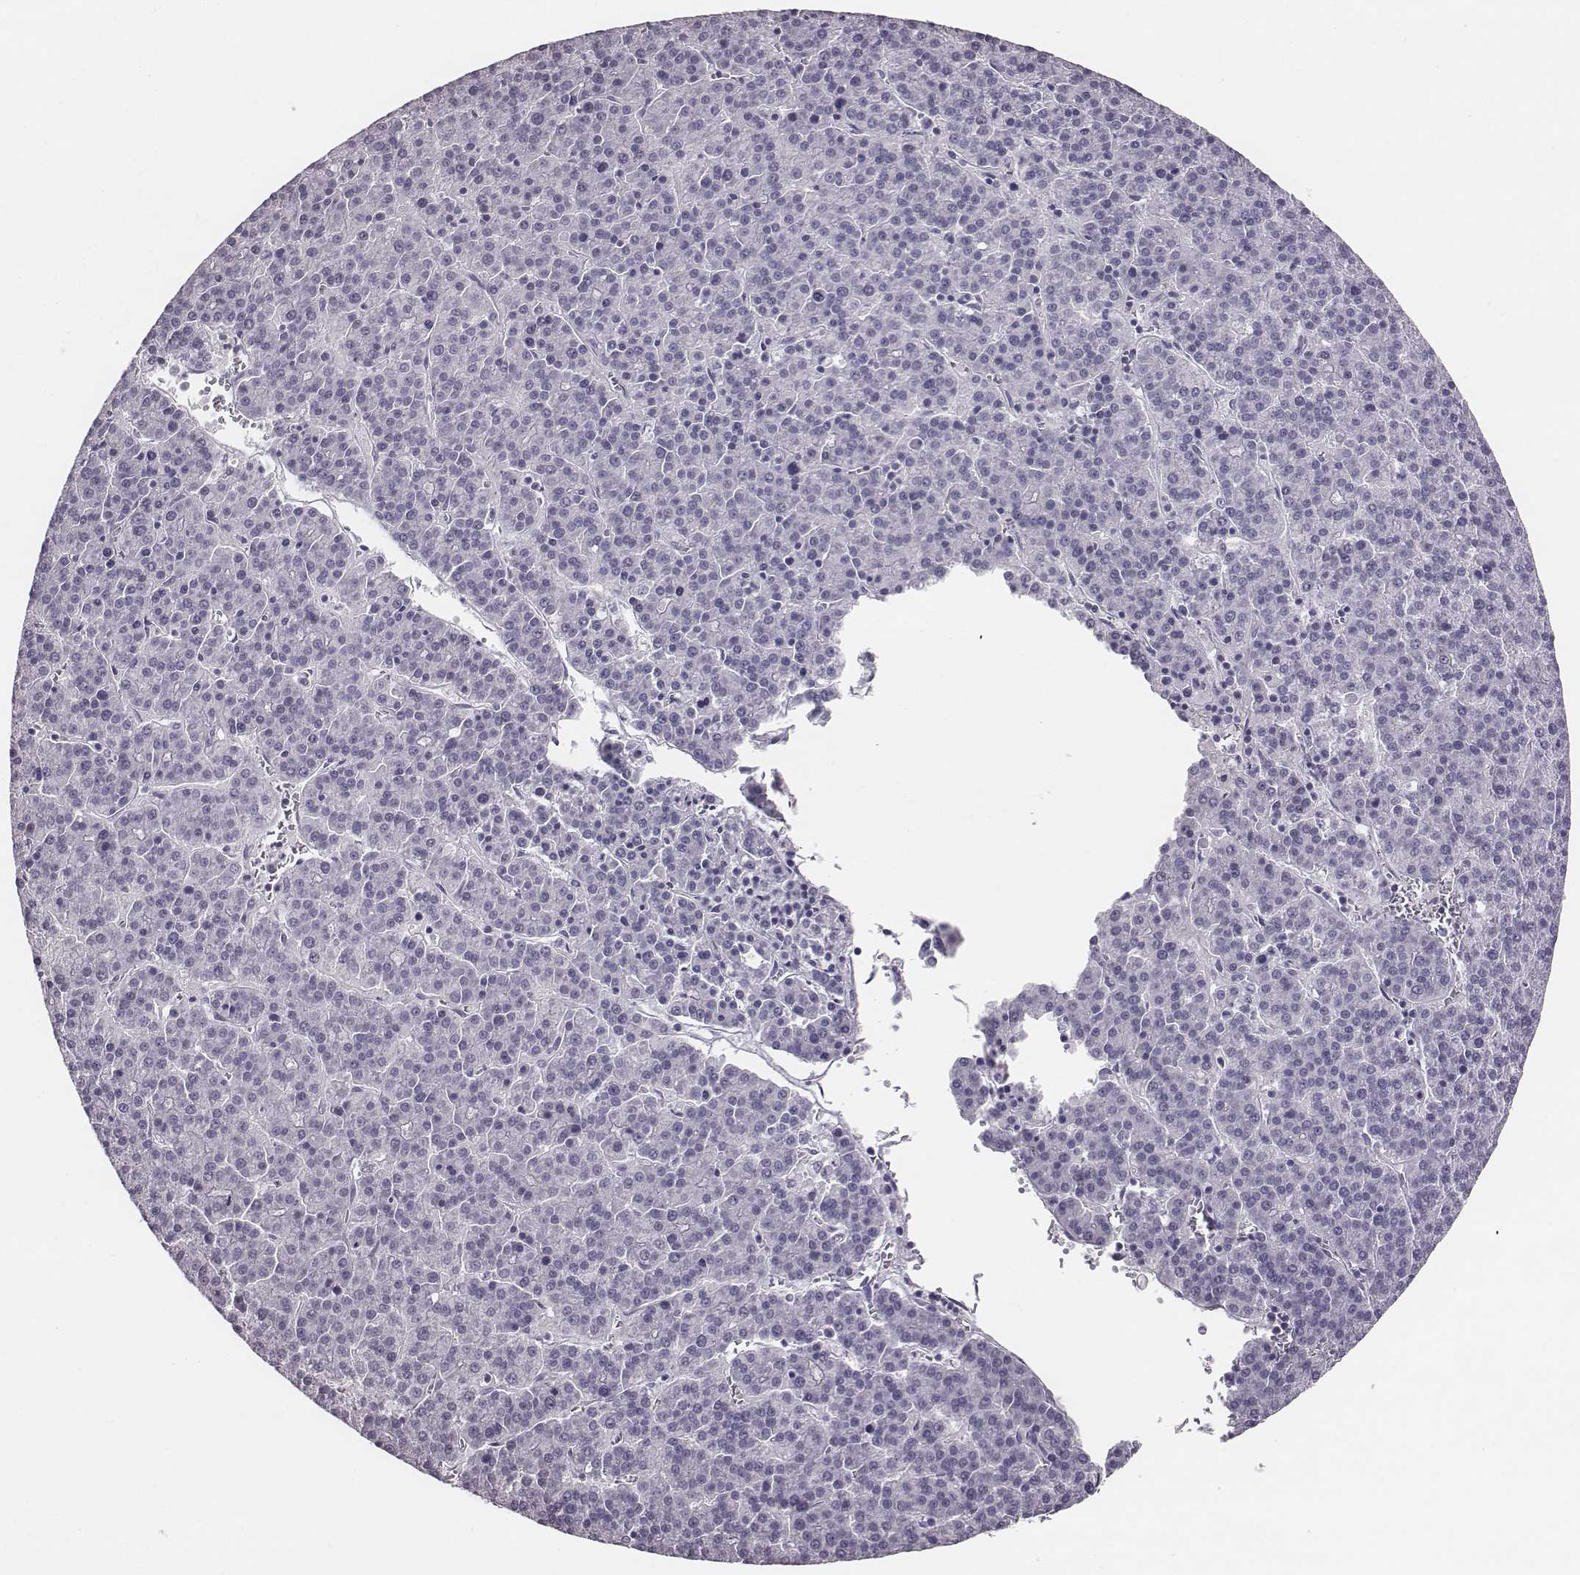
{"staining": {"intensity": "negative", "quantity": "none", "location": "none"}, "tissue": "liver cancer", "cell_type": "Tumor cells", "image_type": "cancer", "snomed": [{"axis": "morphology", "description": "Carcinoma, Hepatocellular, NOS"}, {"axis": "topography", "description": "Liver"}], "caption": "This photomicrograph is of hepatocellular carcinoma (liver) stained with IHC to label a protein in brown with the nuclei are counter-stained blue. There is no staining in tumor cells.", "gene": "PDE8B", "patient": {"sex": "female", "age": 58}}